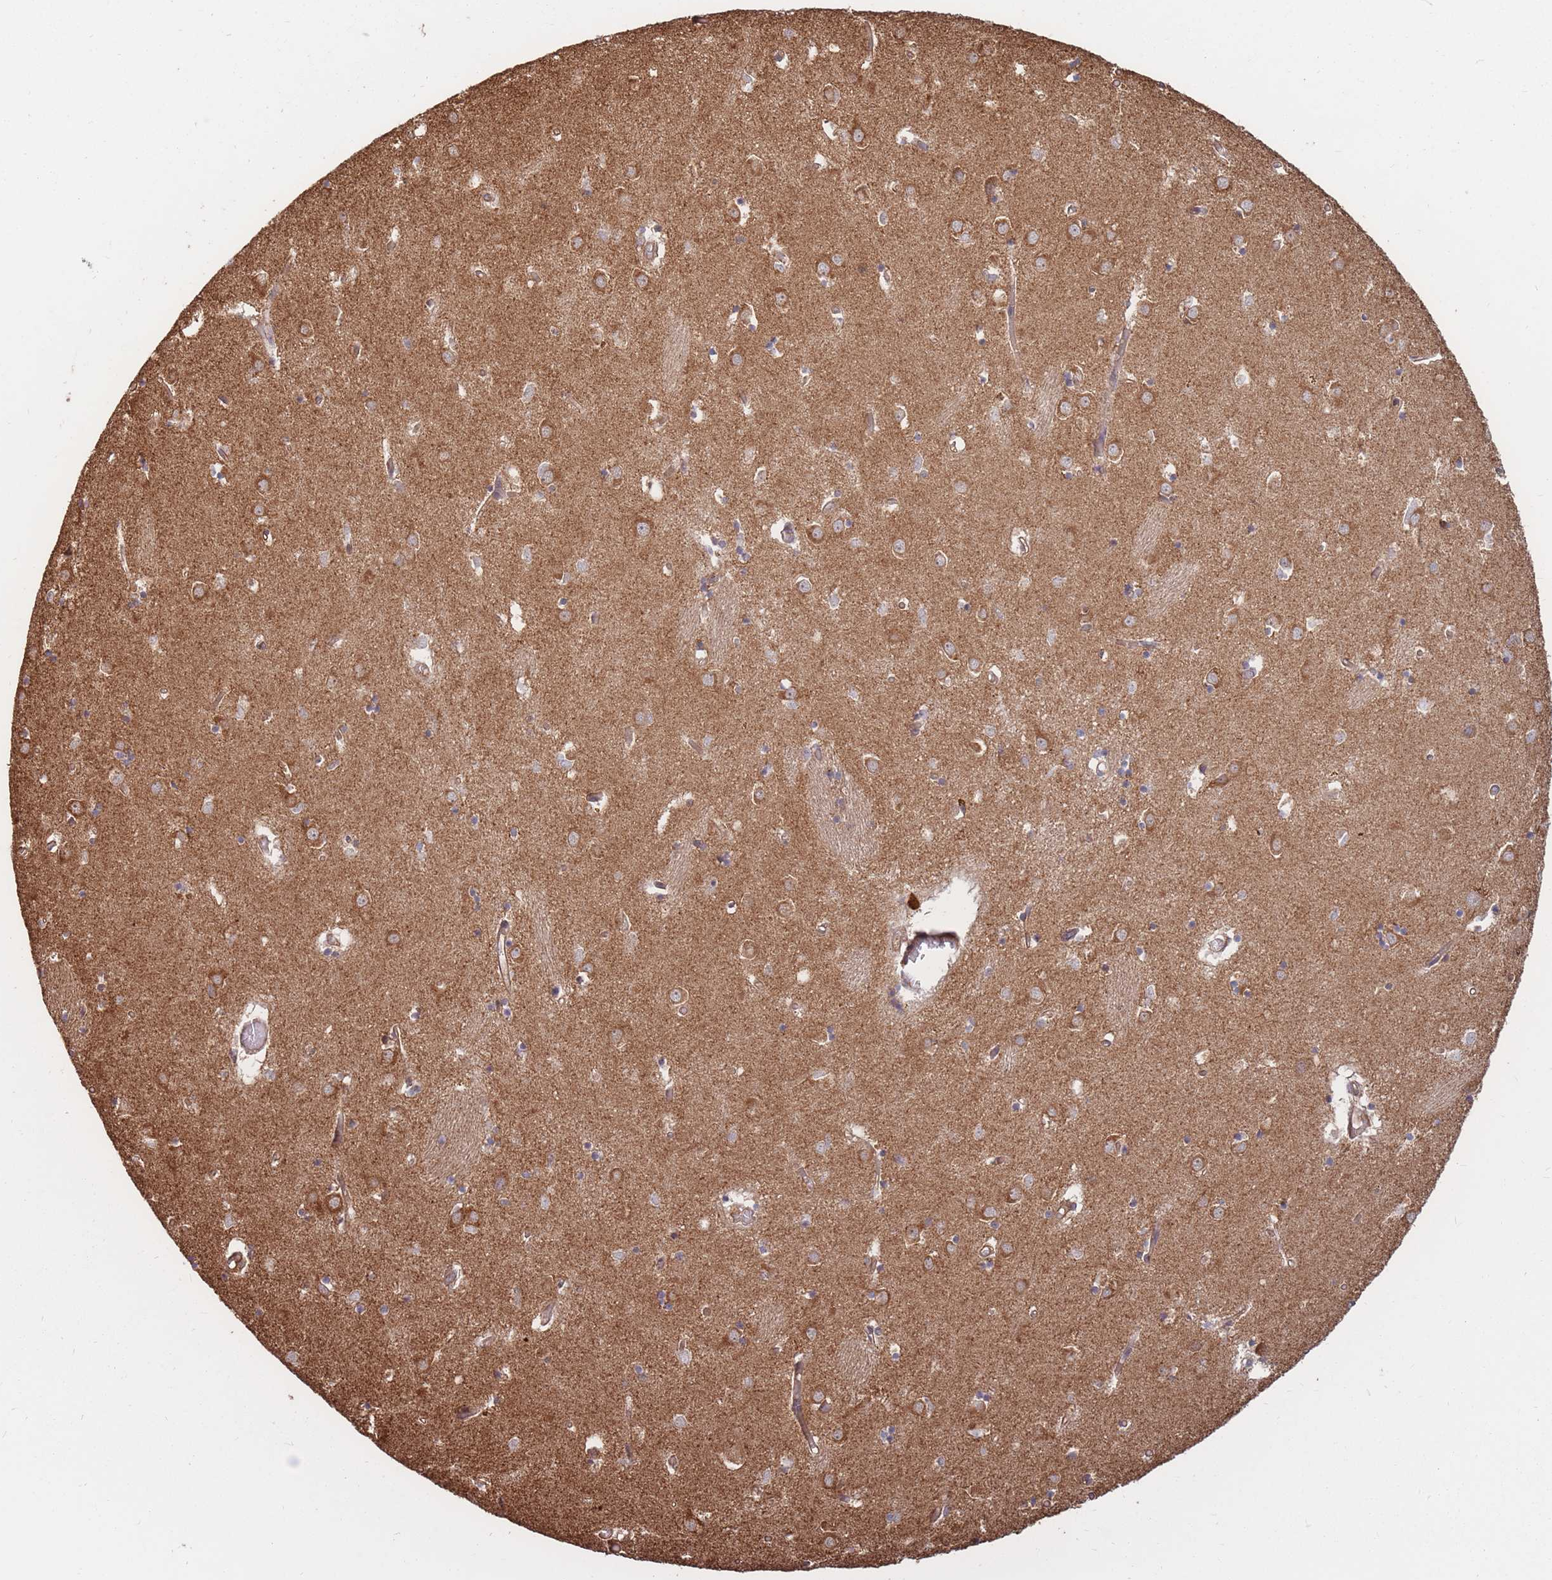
{"staining": {"intensity": "moderate", "quantity": ">75%", "location": "cytoplasmic/membranous"}, "tissue": "caudate", "cell_type": "Glial cells", "image_type": "normal", "snomed": [{"axis": "morphology", "description": "Normal tissue, NOS"}, {"axis": "topography", "description": "Lateral ventricle wall"}], "caption": "This image exhibits immunohistochemistry staining of benign caudate, with medium moderate cytoplasmic/membranous expression in approximately >75% of glial cells.", "gene": "RASSF2", "patient": {"sex": "male", "age": 70}}